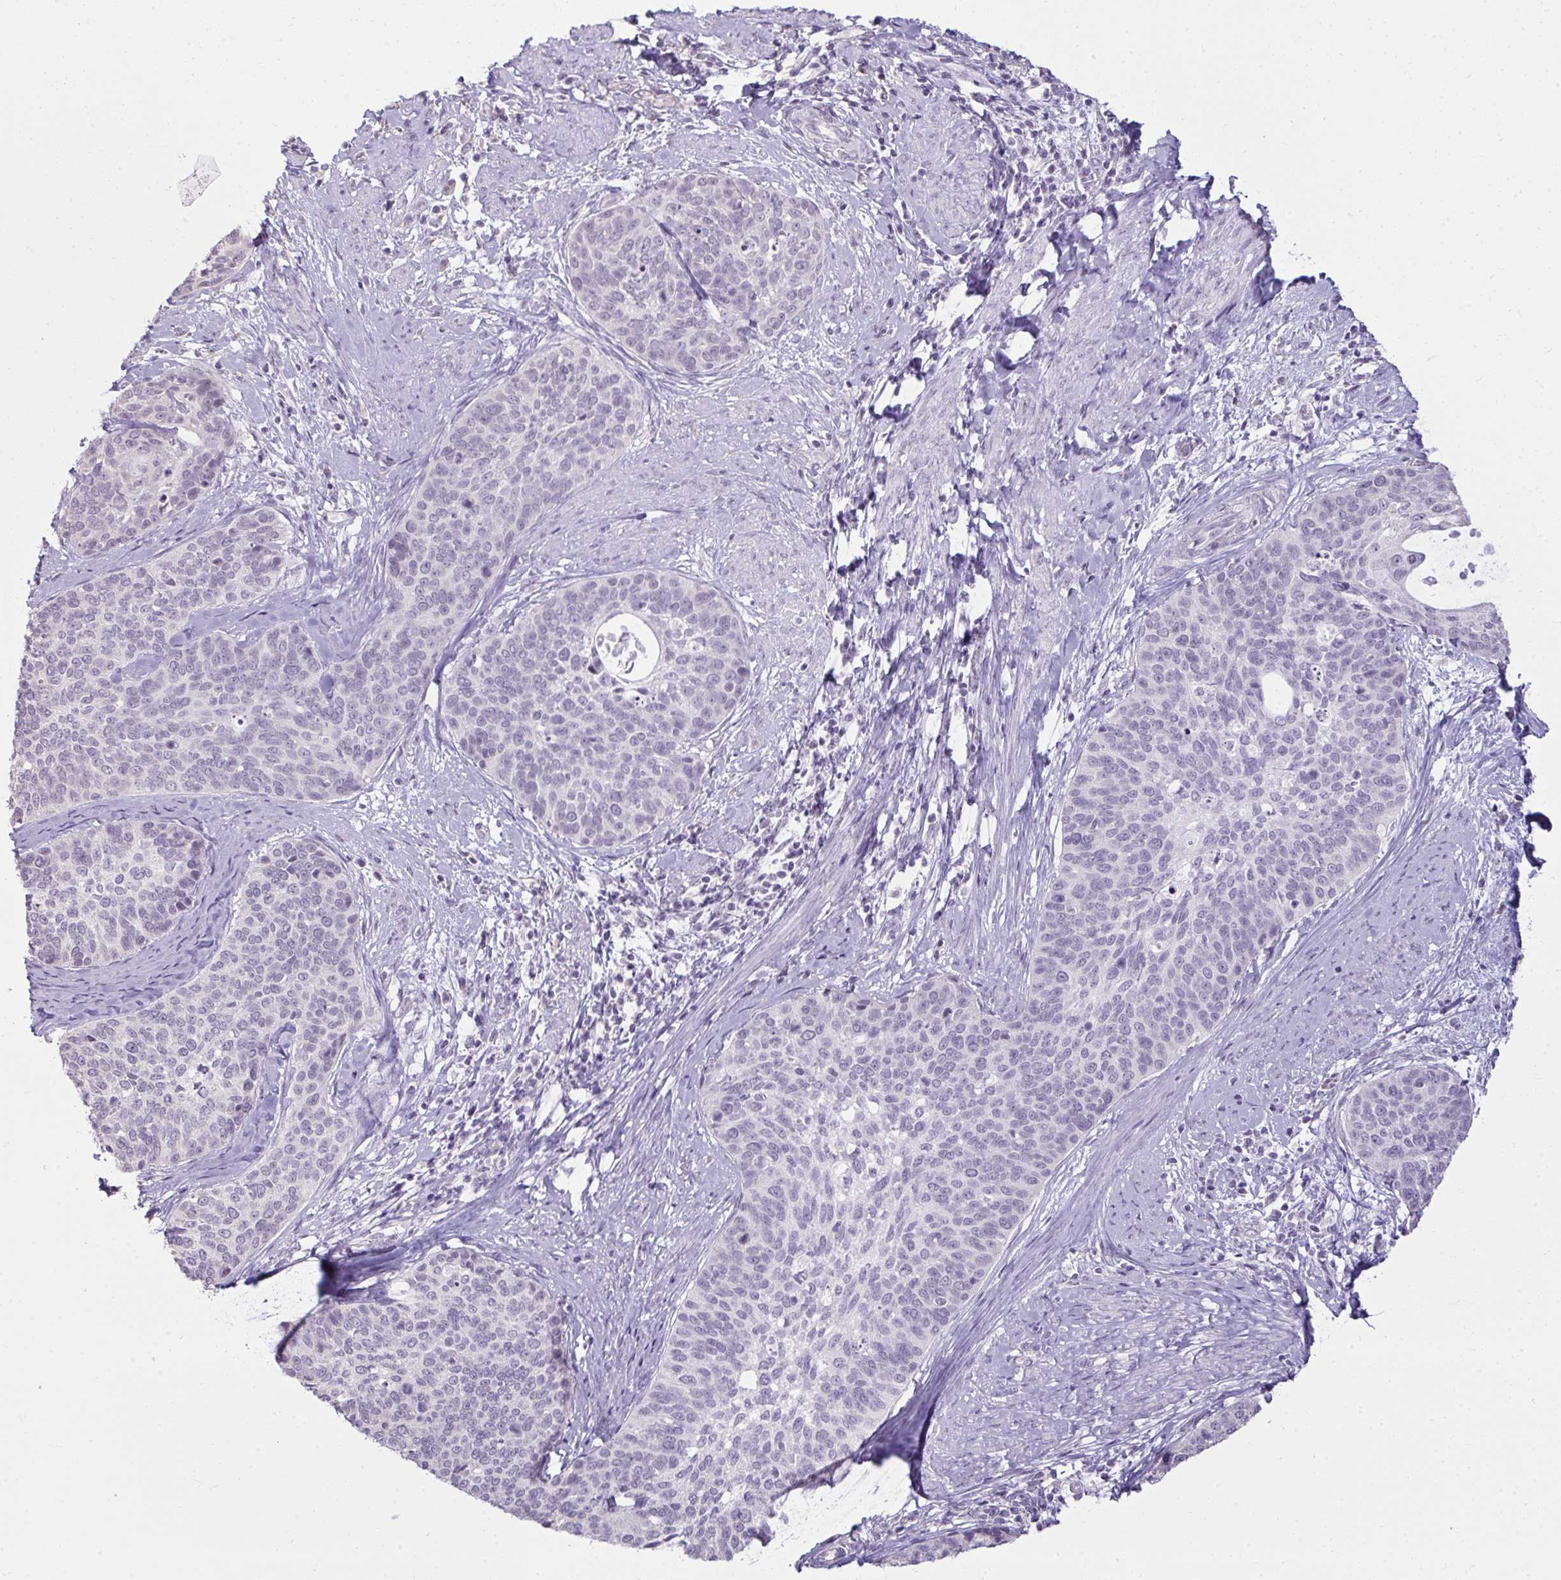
{"staining": {"intensity": "negative", "quantity": "none", "location": "none"}, "tissue": "cervical cancer", "cell_type": "Tumor cells", "image_type": "cancer", "snomed": [{"axis": "morphology", "description": "Squamous cell carcinoma, NOS"}, {"axis": "topography", "description": "Cervix"}], "caption": "A high-resolution histopathology image shows immunohistochemistry staining of squamous cell carcinoma (cervical), which reveals no significant staining in tumor cells. Nuclei are stained in blue.", "gene": "NPPA", "patient": {"sex": "female", "age": 69}}